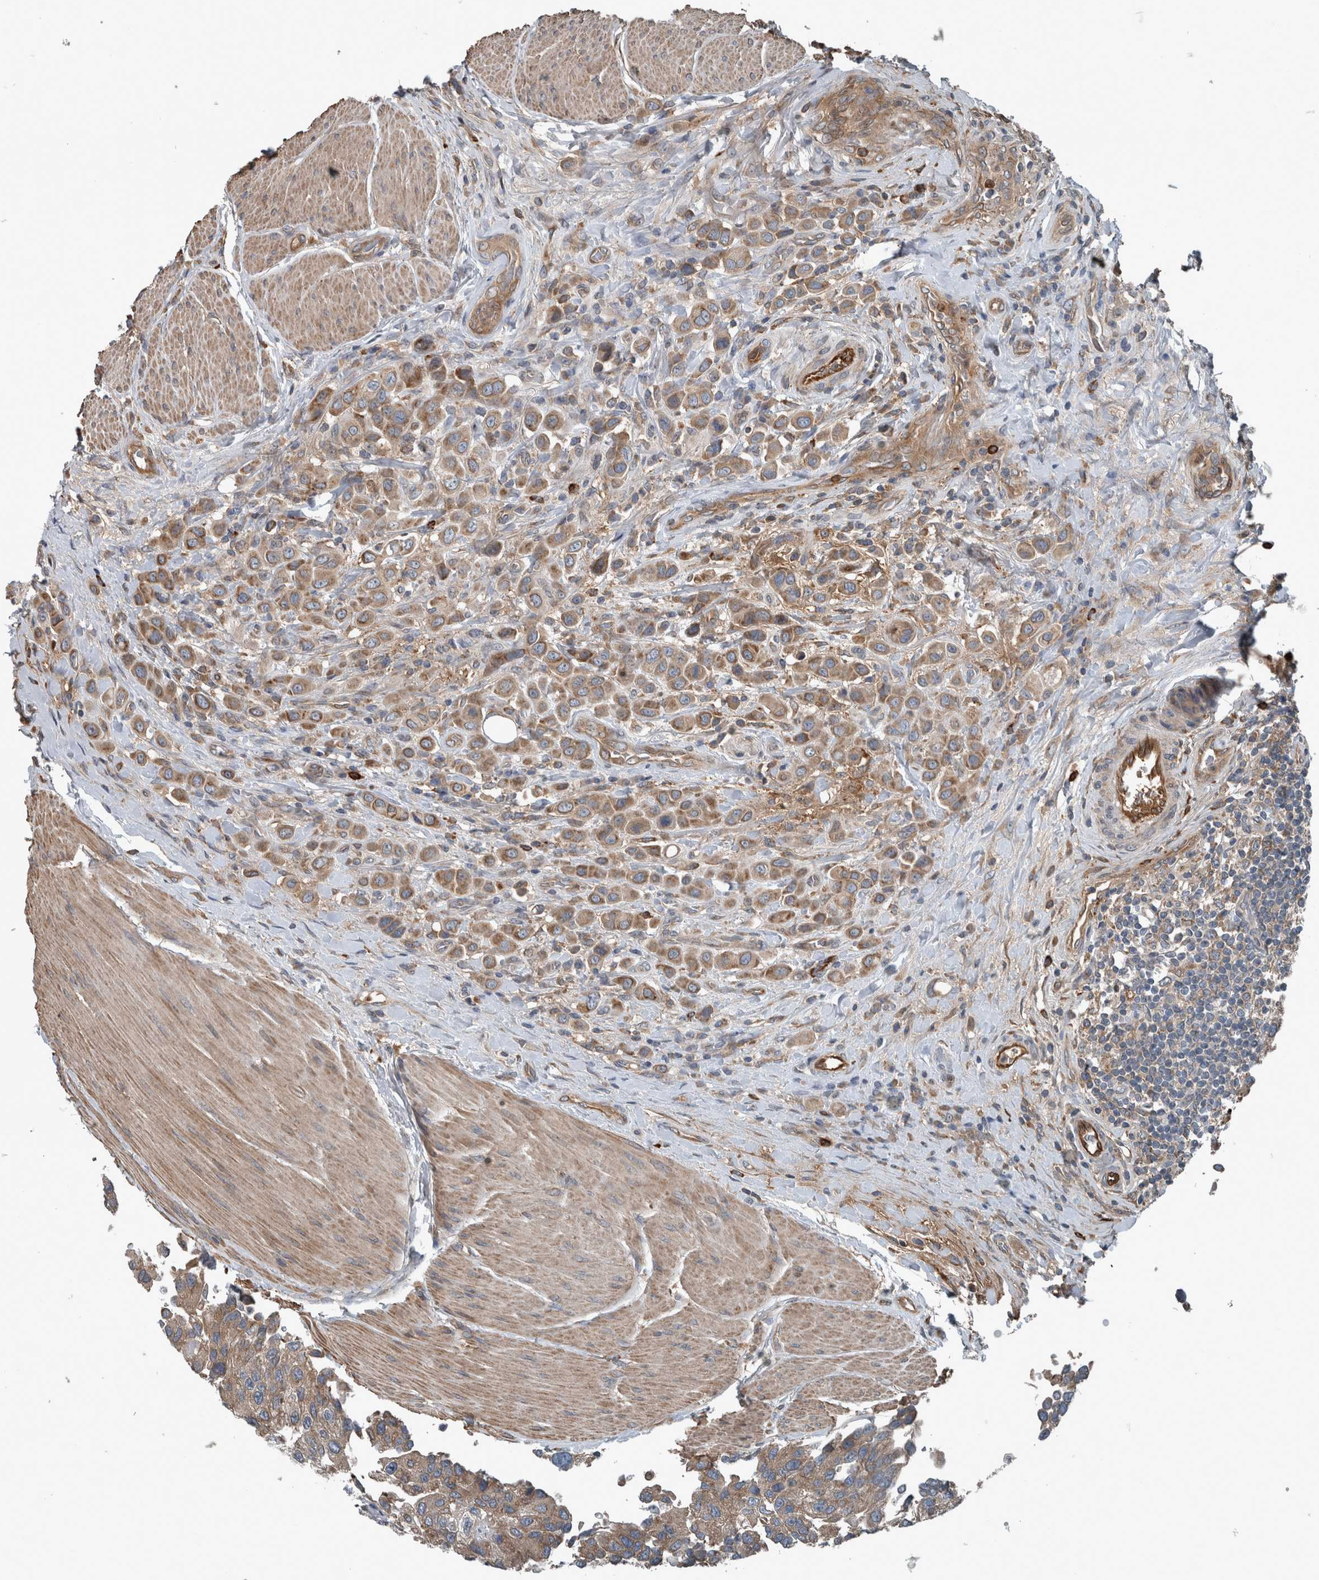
{"staining": {"intensity": "moderate", "quantity": ">75%", "location": "cytoplasmic/membranous"}, "tissue": "urothelial cancer", "cell_type": "Tumor cells", "image_type": "cancer", "snomed": [{"axis": "morphology", "description": "Urothelial carcinoma, High grade"}, {"axis": "topography", "description": "Urinary bladder"}], "caption": "Immunohistochemistry (IHC) micrograph of neoplastic tissue: urothelial carcinoma (high-grade) stained using immunohistochemistry (IHC) exhibits medium levels of moderate protein expression localized specifically in the cytoplasmic/membranous of tumor cells, appearing as a cytoplasmic/membranous brown color.", "gene": "EXOC8", "patient": {"sex": "male", "age": 50}}